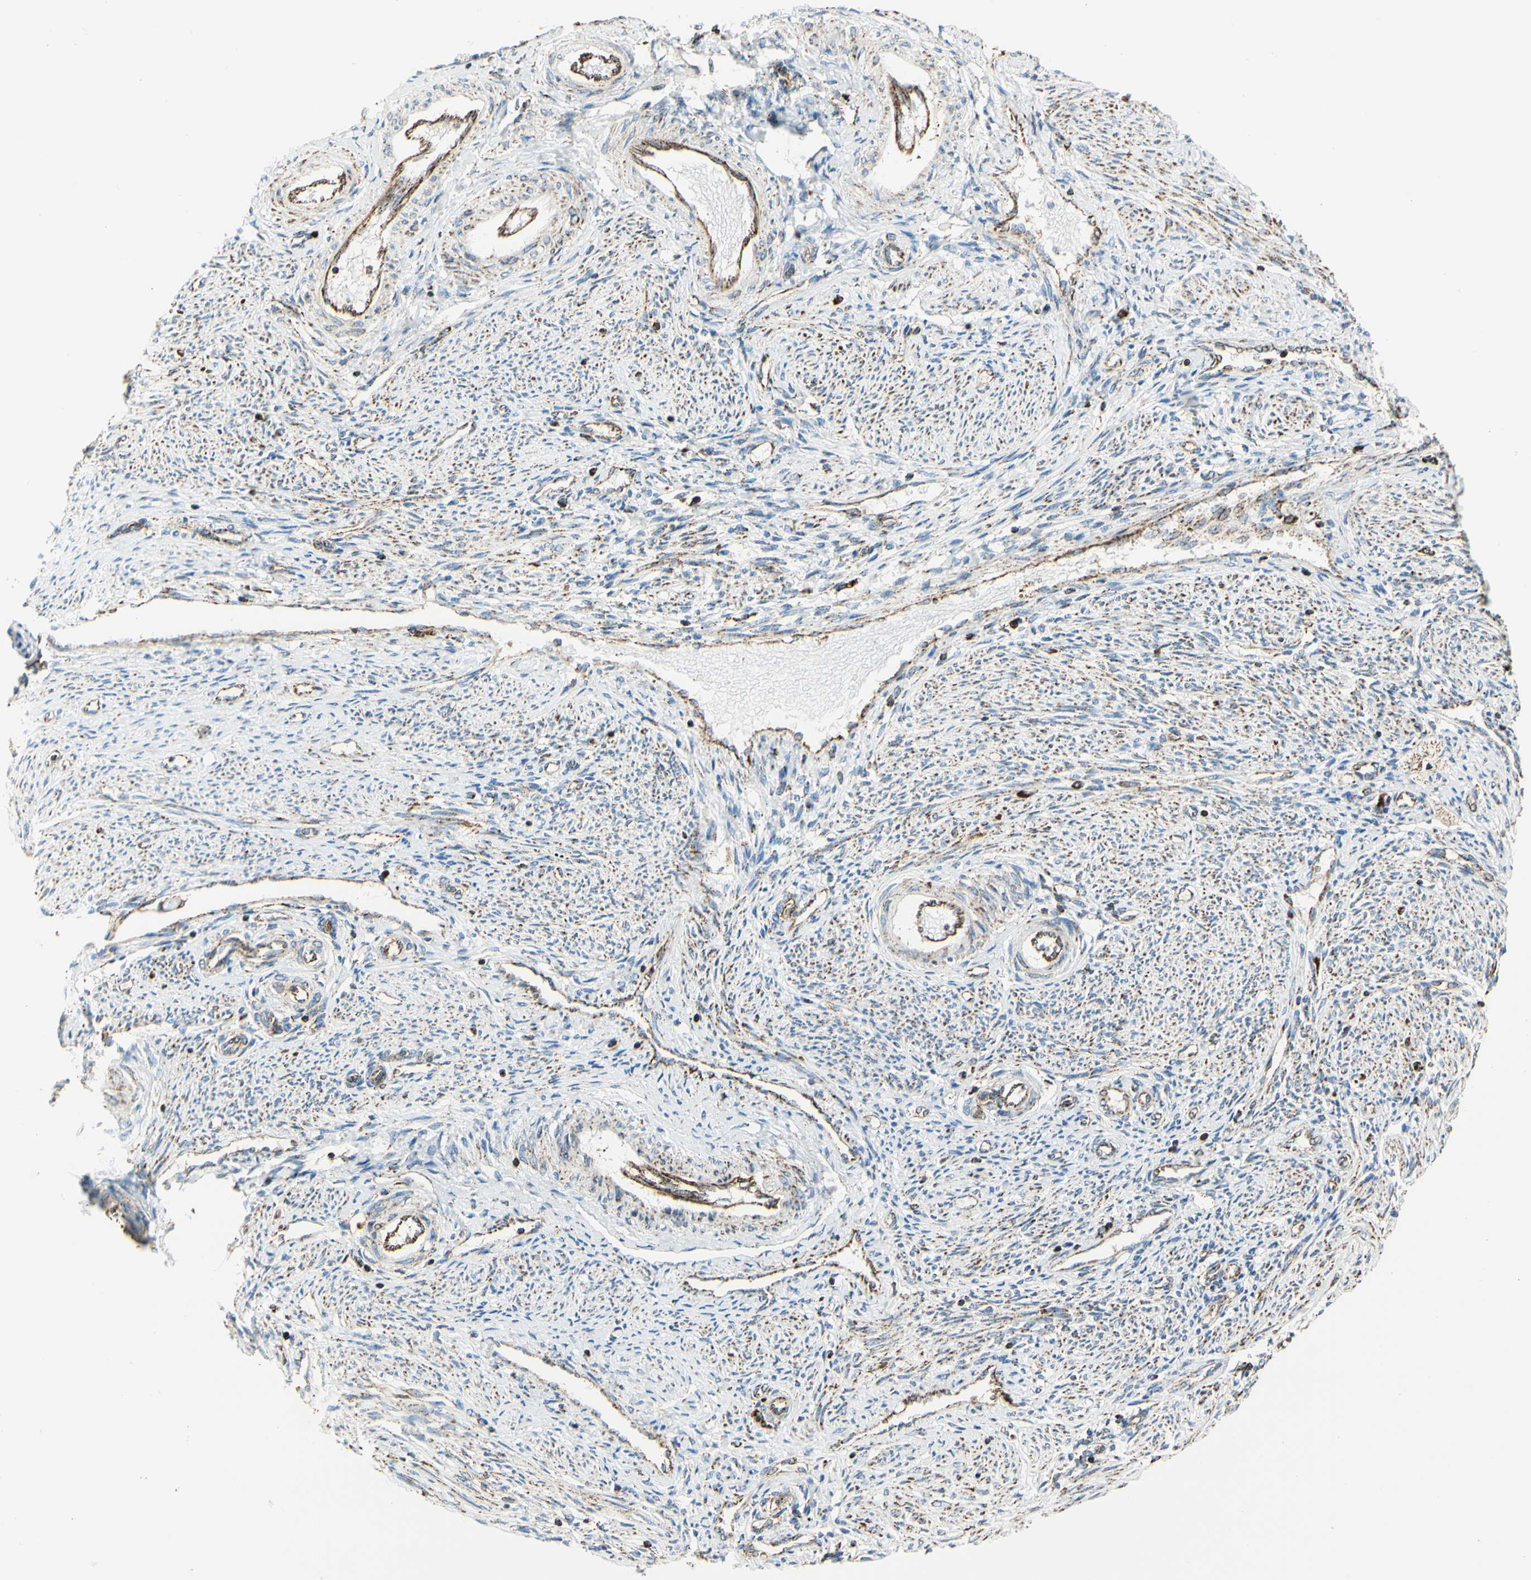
{"staining": {"intensity": "moderate", "quantity": "<25%", "location": "cytoplasmic/membranous"}, "tissue": "endometrium", "cell_type": "Cells in endometrial stroma", "image_type": "normal", "snomed": [{"axis": "morphology", "description": "Normal tissue, NOS"}, {"axis": "topography", "description": "Endometrium"}], "caption": "Protein expression analysis of unremarkable endometrium displays moderate cytoplasmic/membranous staining in about <25% of cells in endometrial stroma. (Brightfield microscopy of DAB IHC at high magnification).", "gene": "ME2", "patient": {"sex": "female", "age": 42}}